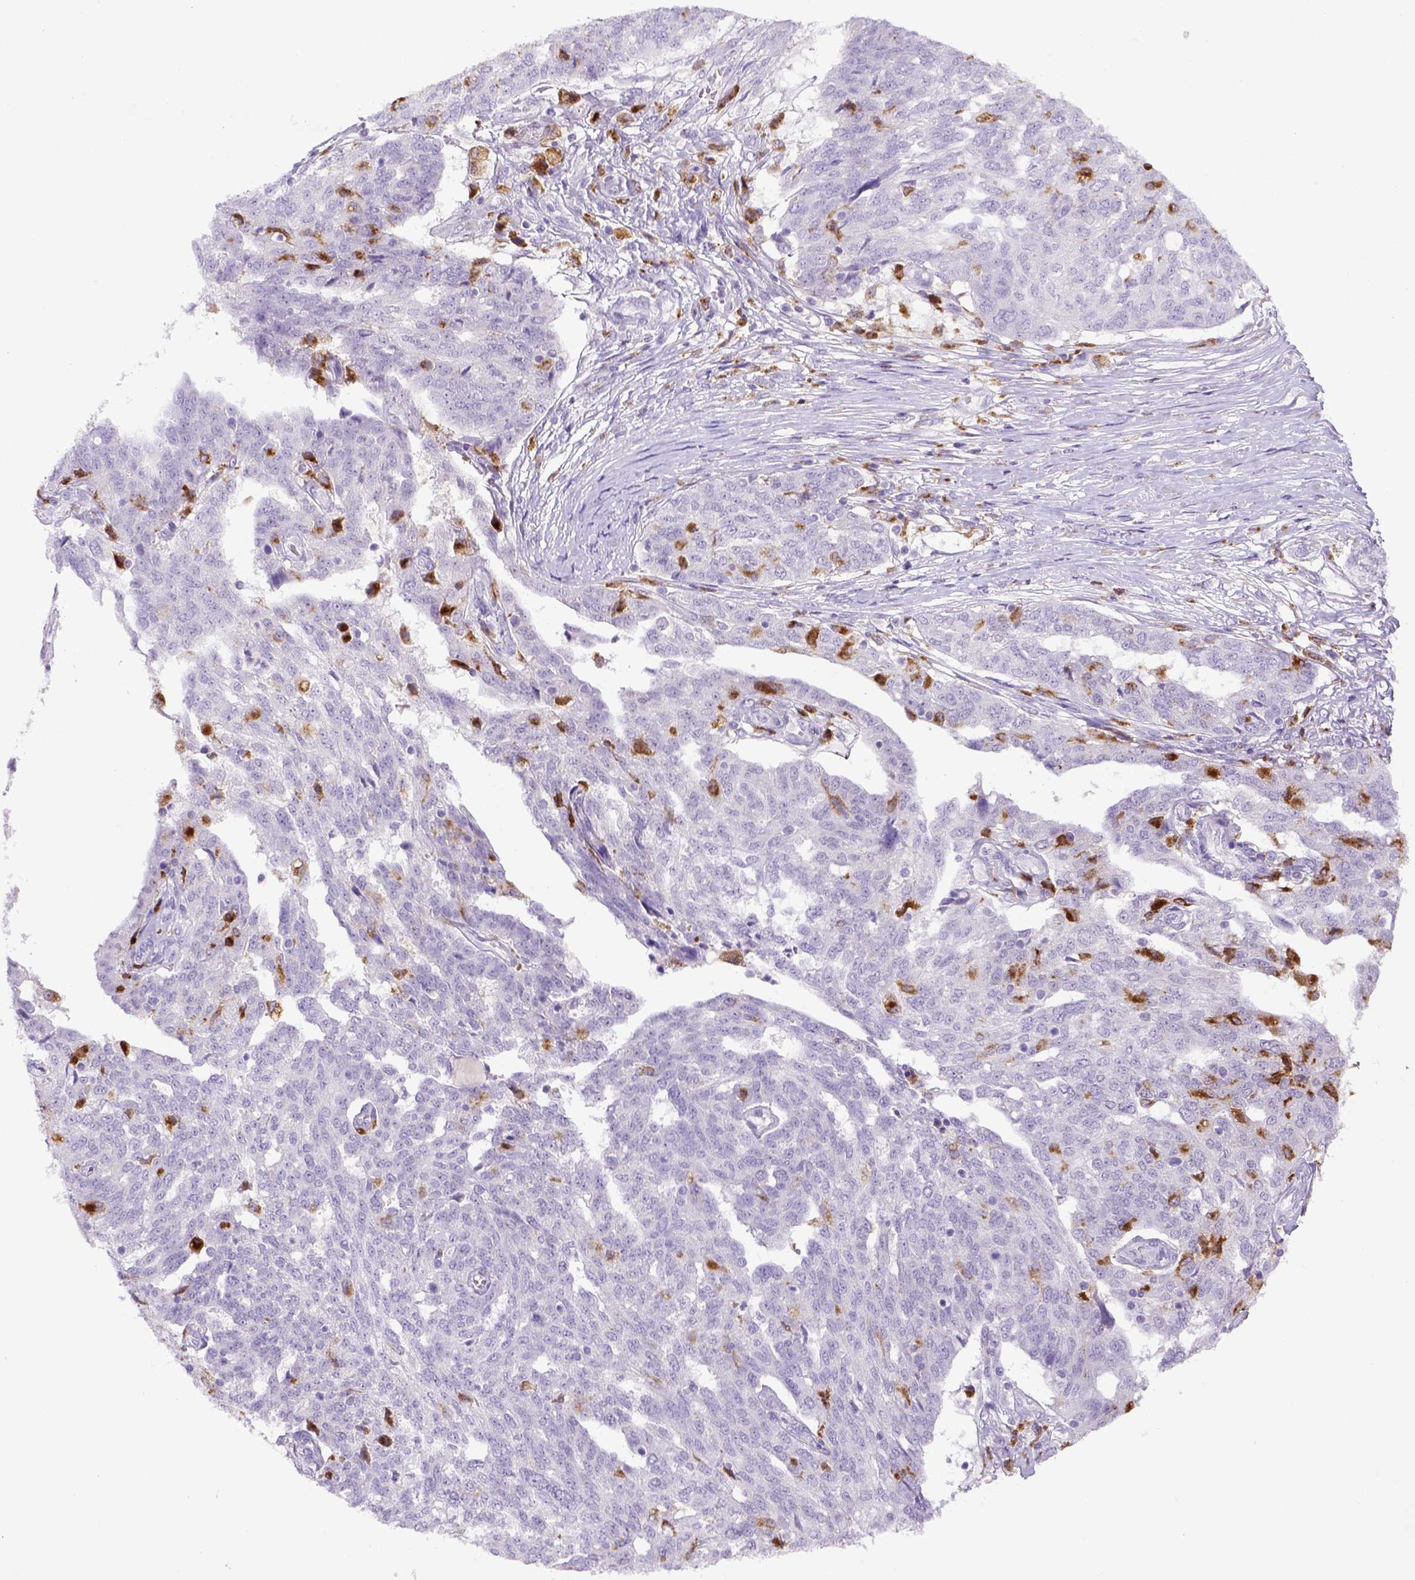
{"staining": {"intensity": "negative", "quantity": "none", "location": "none"}, "tissue": "ovarian cancer", "cell_type": "Tumor cells", "image_type": "cancer", "snomed": [{"axis": "morphology", "description": "Cystadenocarcinoma, serous, NOS"}, {"axis": "topography", "description": "Ovary"}], "caption": "This histopathology image is of serous cystadenocarcinoma (ovarian) stained with IHC to label a protein in brown with the nuclei are counter-stained blue. There is no expression in tumor cells.", "gene": "CD68", "patient": {"sex": "female", "age": 67}}